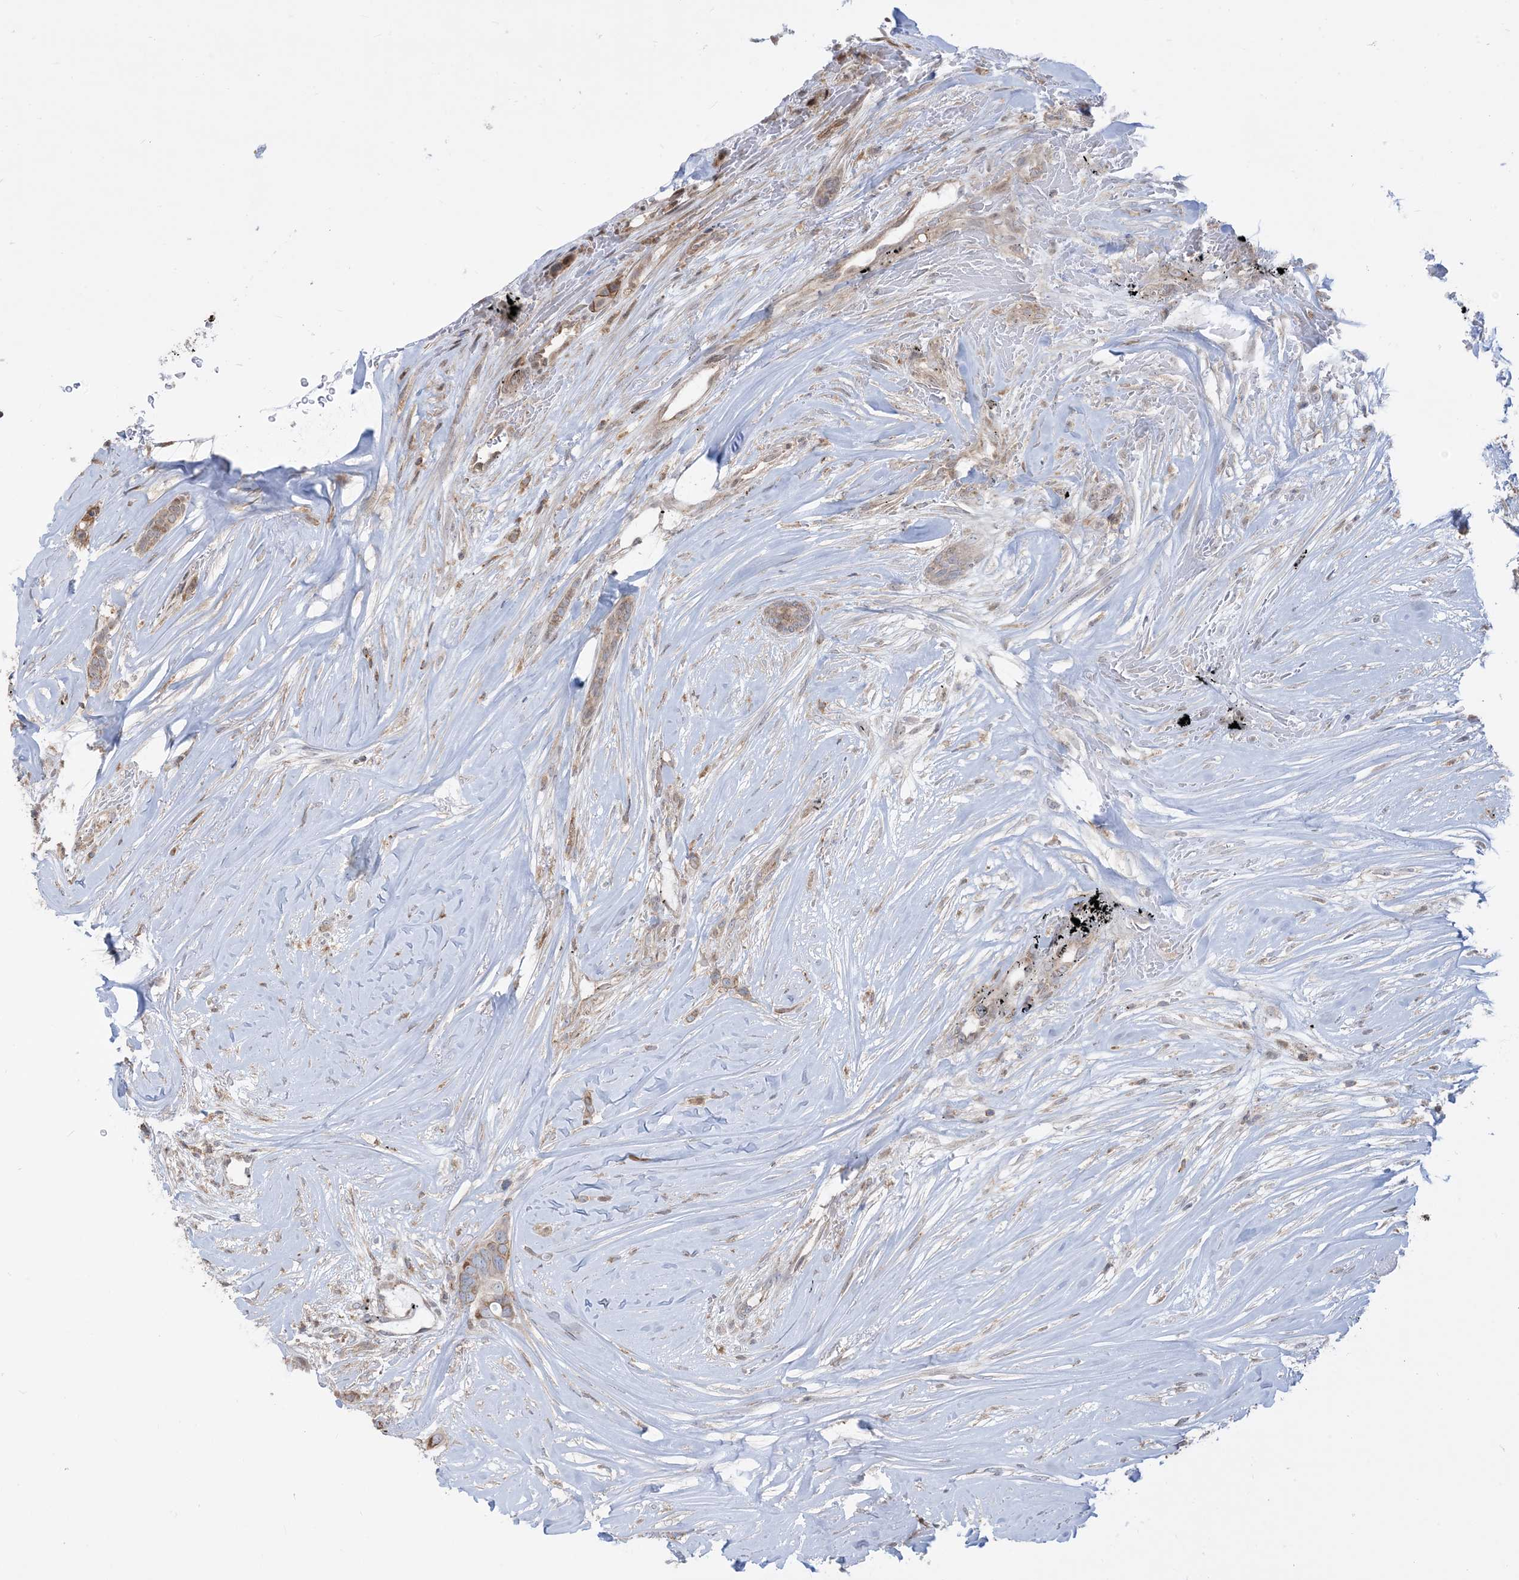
{"staining": {"intensity": "moderate", "quantity": "<25%", "location": "cytoplasmic/membranous"}, "tissue": "breast cancer", "cell_type": "Tumor cells", "image_type": "cancer", "snomed": [{"axis": "morphology", "description": "Lobular carcinoma"}, {"axis": "topography", "description": "Breast"}], "caption": "A brown stain highlights moderate cytoplasmic/membranous staining of a protein in breast cancer (lobular carcinoma) tumor cells.", "gene": "CASP4", "patient": {"sex": "female", "age": 51}}